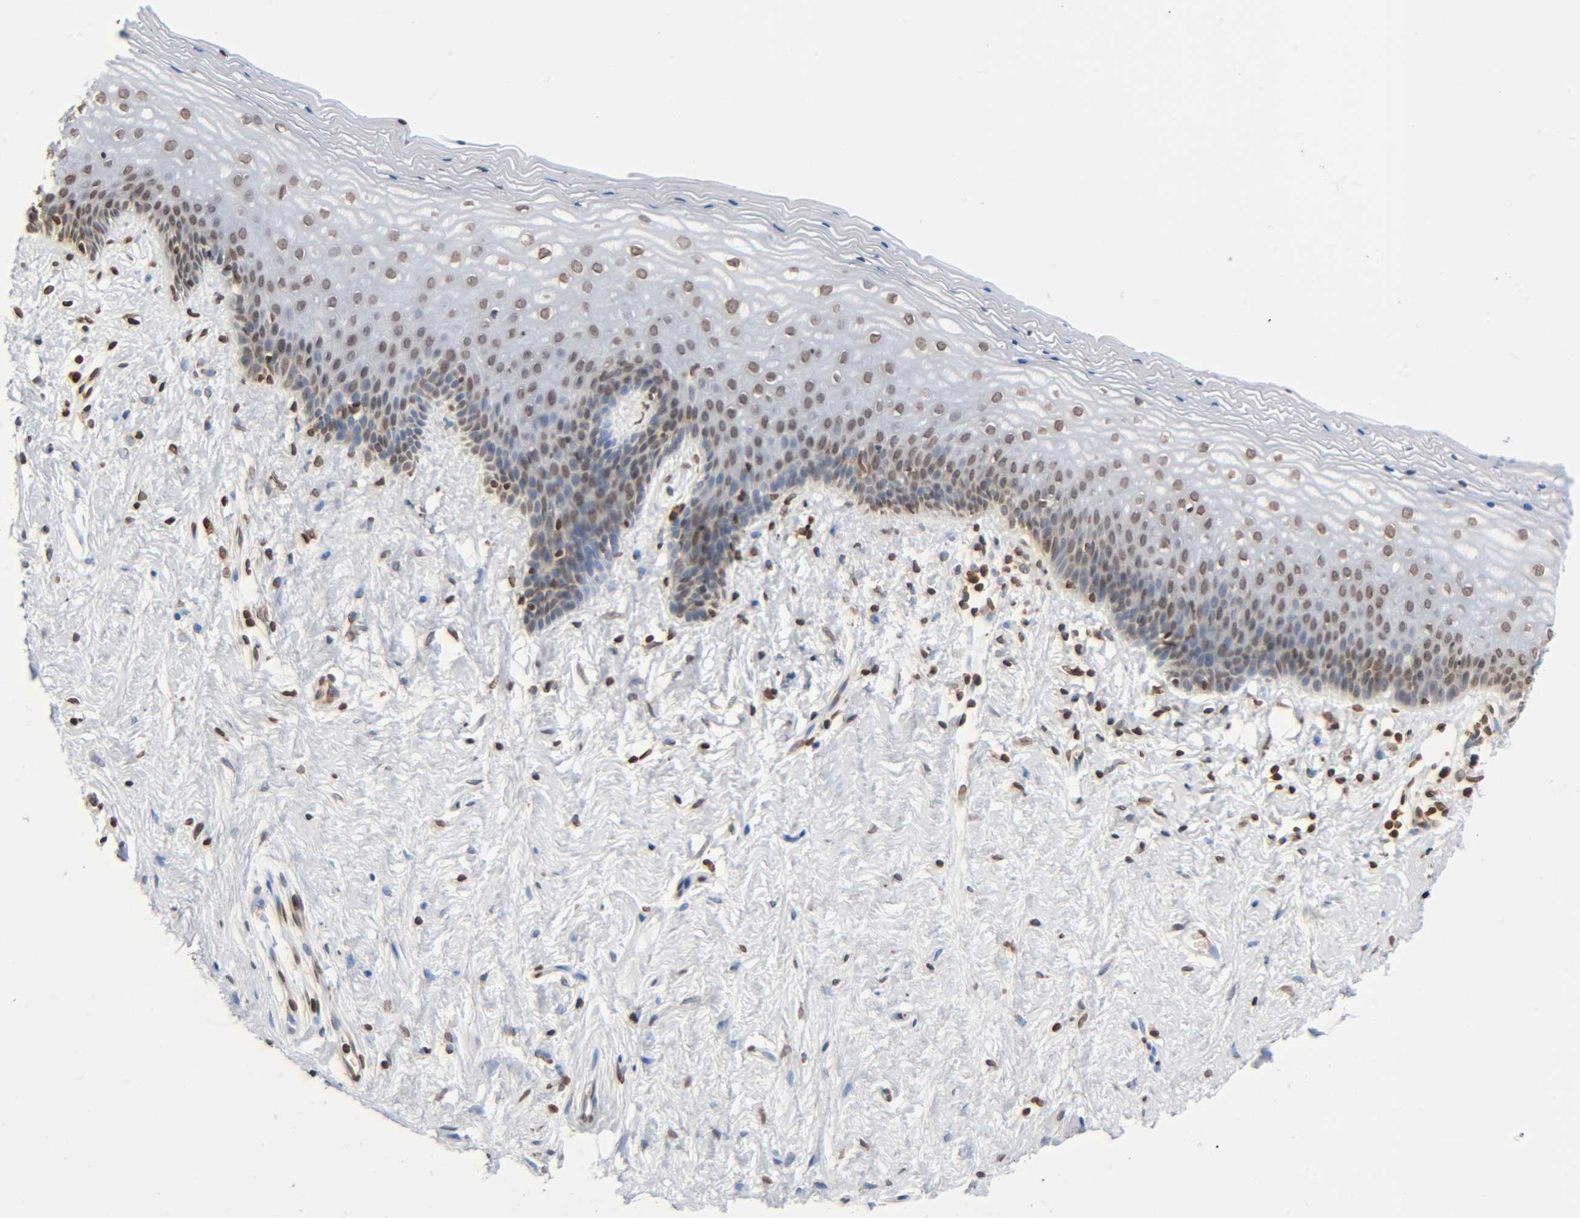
{"staining": {"intensity": "moderate", "quantity": "25%-75%", "location": "nuclear"}, "tissue": "vagina", "cell_type": "Squamous epithelial cells", "image_type": "normal", "snomed": [{"axis": "morphology", "description": "Normal tissue, NOS"}, {"axis": "topography", "description": "Vagina"}], "caption": "Immunohistochemical staining of normal vagina shows moderate nuclear protein positivity in approximately 25%-75% of squamous epithelial cells.", "gene": "HOXA6", "patient": {"sex": "female", "age": 44}}